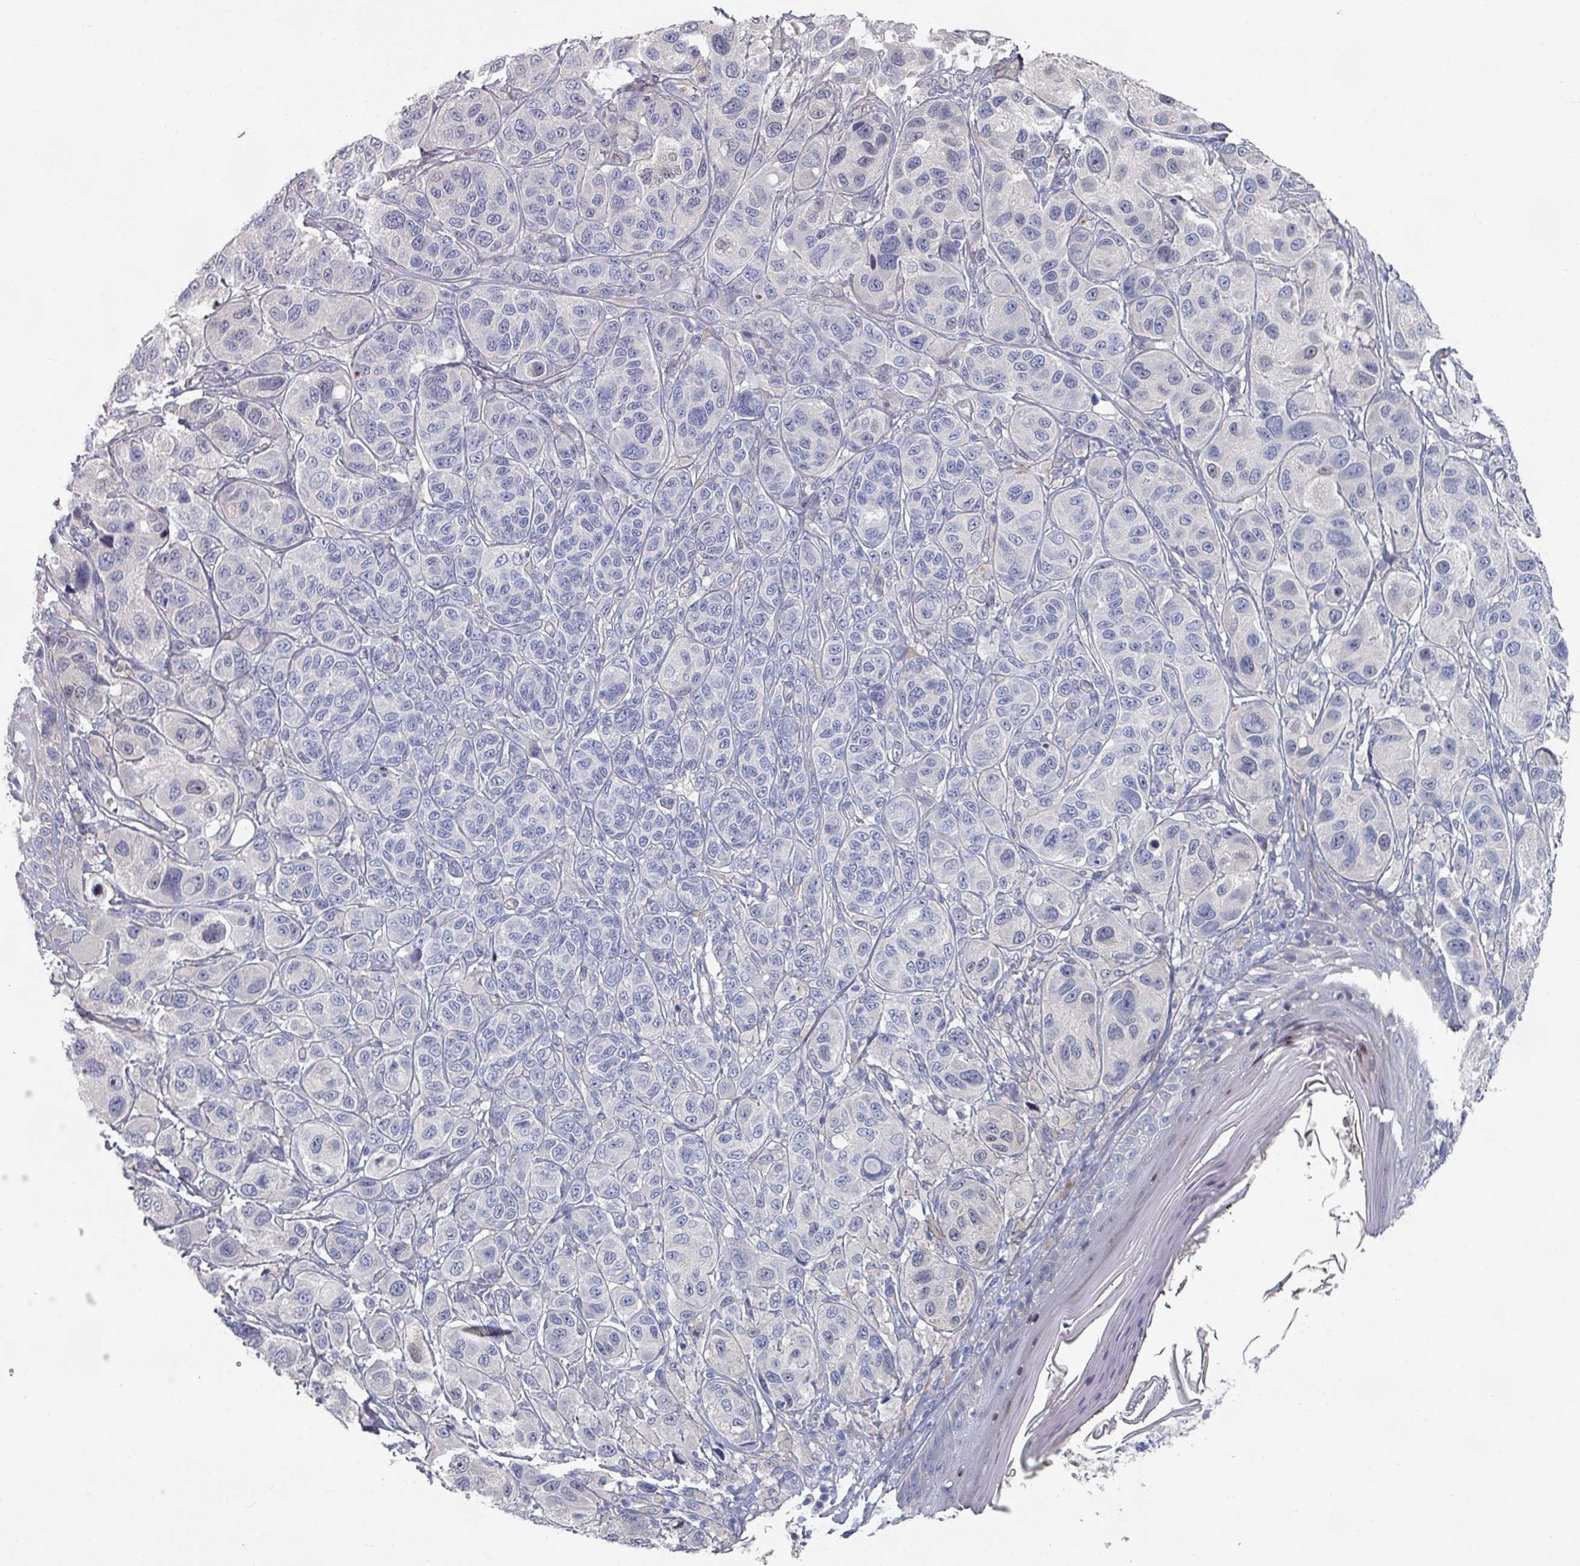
{"staining": {"intensity": "negative", "quantity": "none", "location": "none"}, "tissue": "melanoma", "cell_type": "Tumor cells", "image_type": "cancer", "snomed": [{"axis": "morphology", "description": "Malignant melanoma, NOS"}, {"axis": "topography", "description": "Skin"}], "caption": "Melanoma was stained to show a protein in brown. There is no significant positivity in tumor cells.", "gene": "EFL1", "patient": {"sex": "male", "age": 42}}